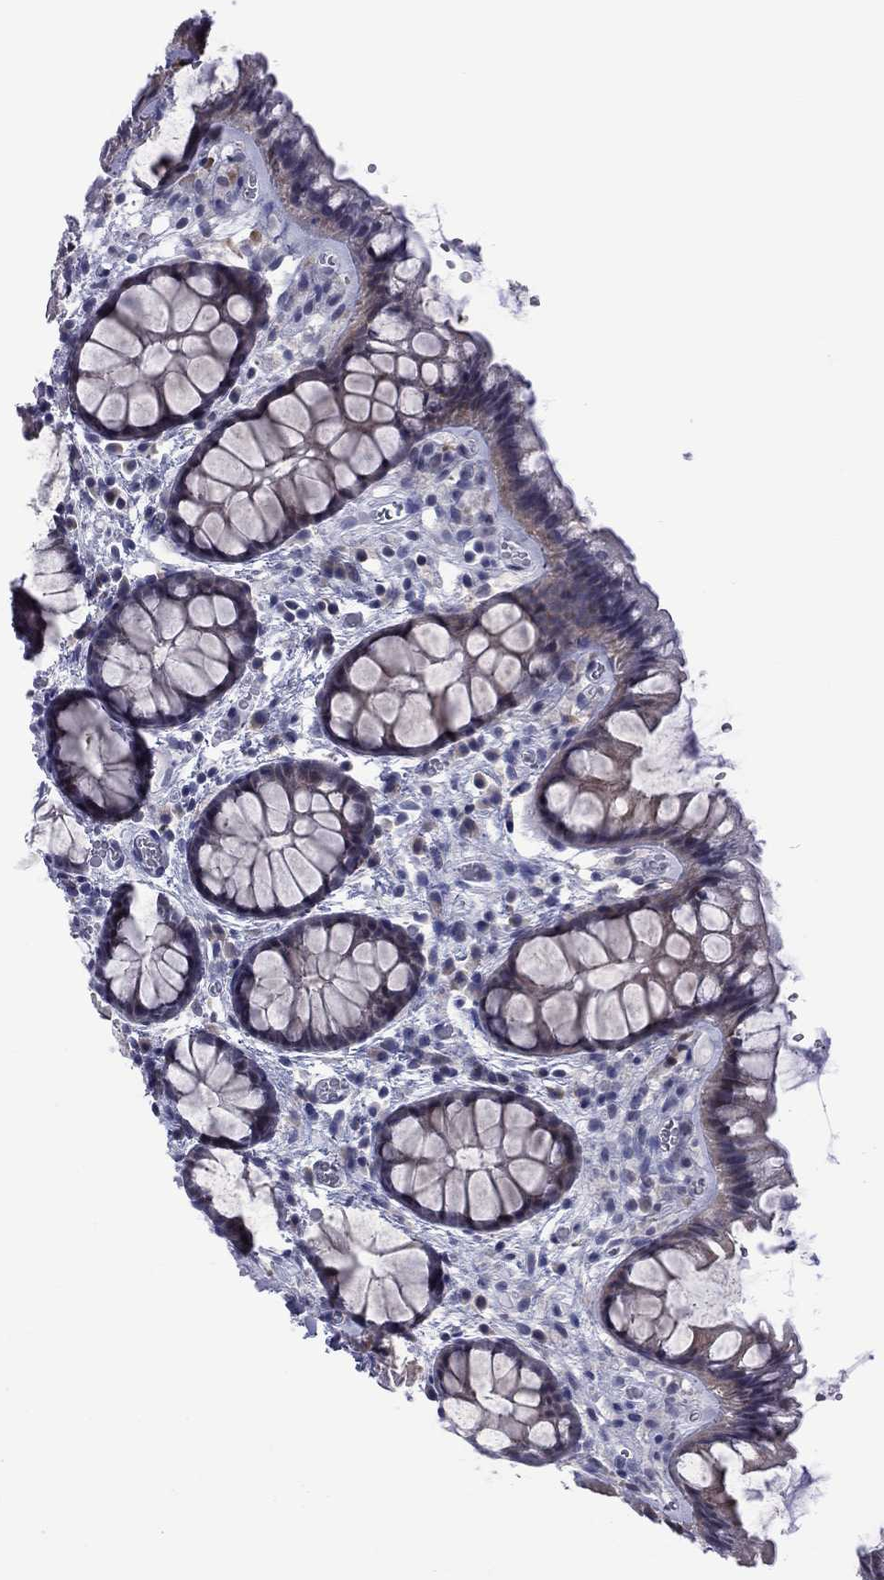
{"staining": {"intensity": "negative", "quantity": "none", "location": "none"}, "tissue": "rectum", "cell_type": "Glandular cells", "image_type": "normal", "snomed": [{"axis": "morphology", "description": "Normal tissue, NOS"}, {"axis": "topography", "description": "Rectum"}], "caption": "Immunohistochemical staining of benign rectum demonstrates no significant expression in glandular cells. Nuclei are stained in blue.", "gene": "POU5F2", "patient": {"sex": "female", "age": 62}}